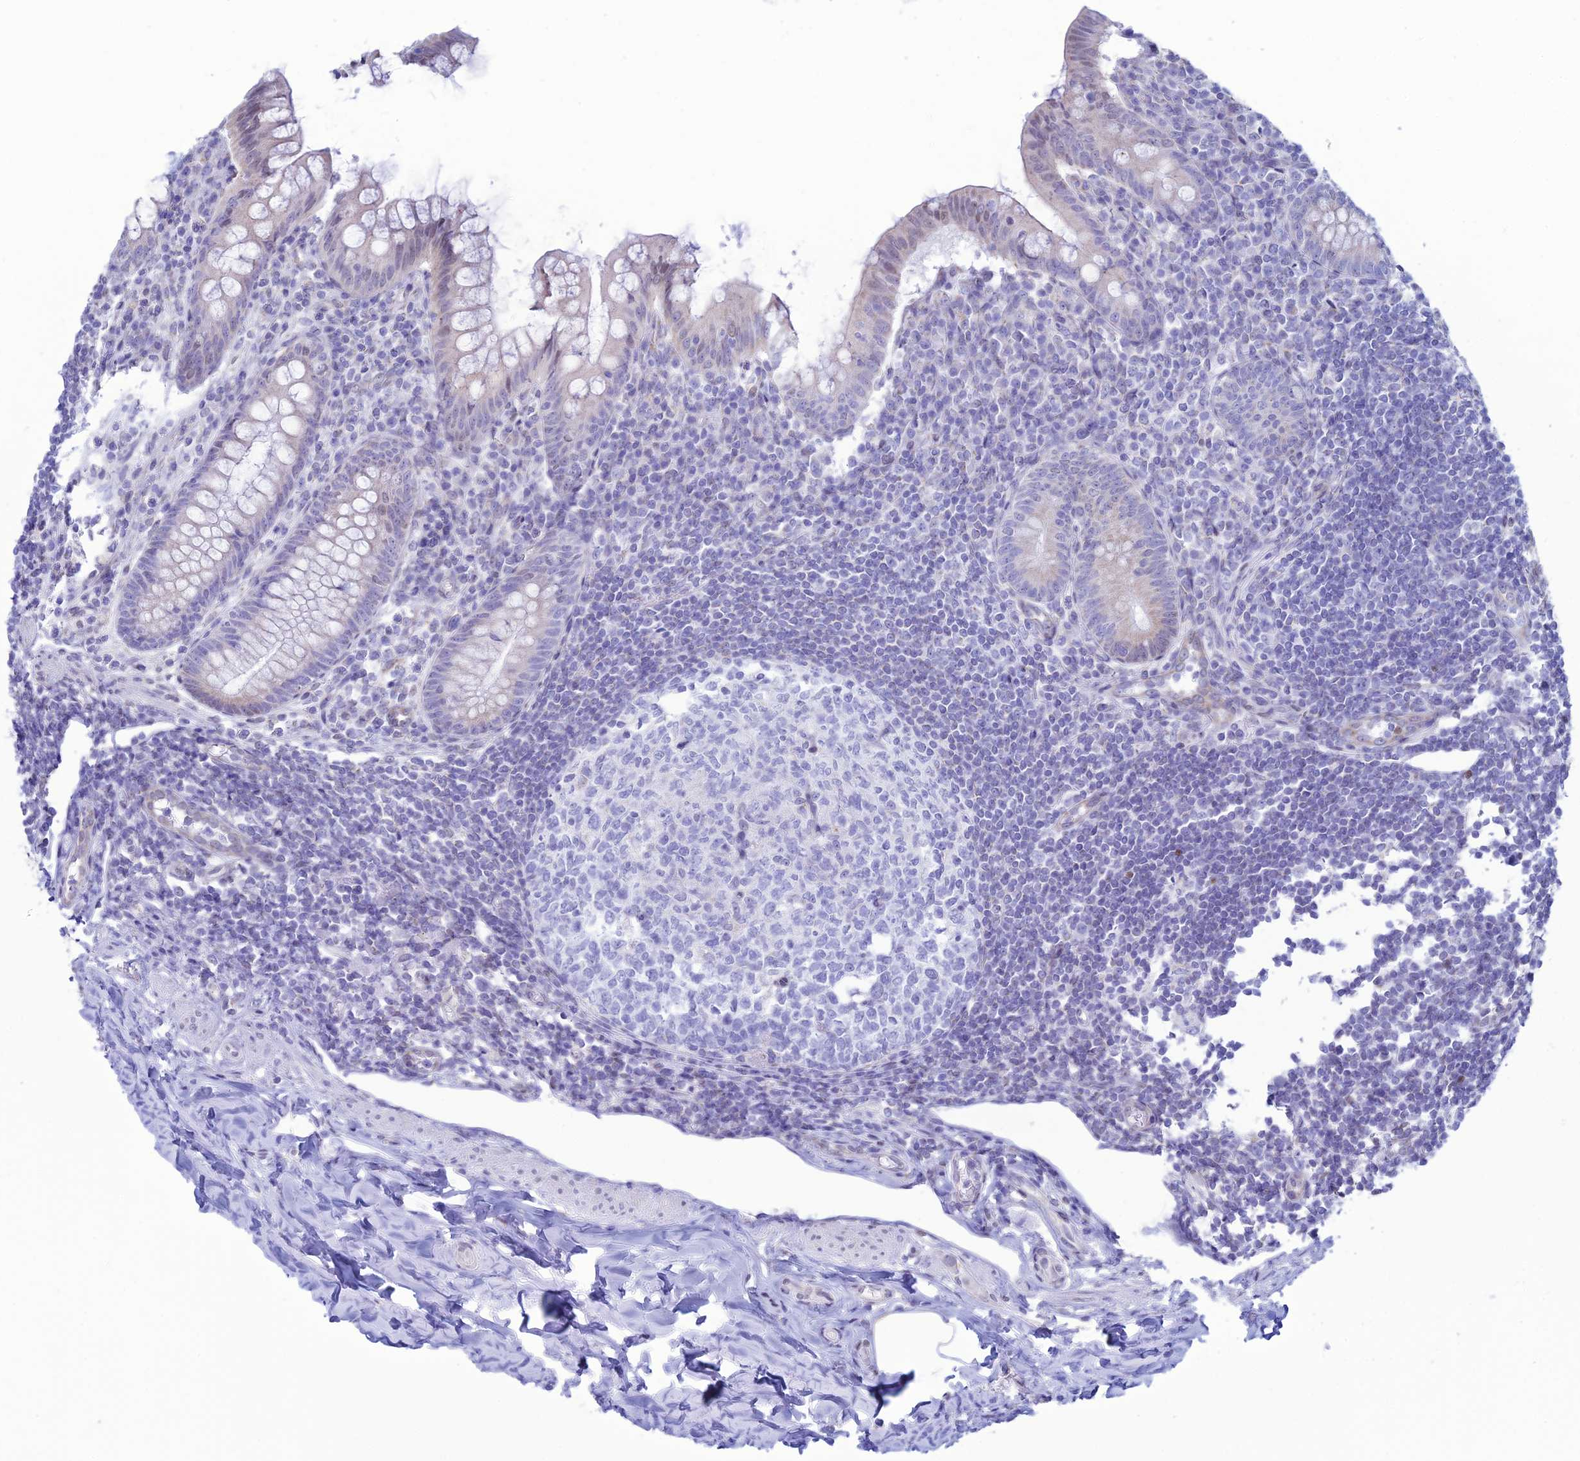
{"staining": {"intensity": "moderate", "quantity": "<25%", "location": "nuclear"}, "tissue": "appendix", "cell_type": "Glandular cells", "image_type": "normal", "snomed": [{"axis": "morphology", "description": "Normal tissue, NOS"}, {"axis": "topography", "description": "Appendix"}], "caption": "This is an image of immunohistochemistry staining of benign appendix, which shows moderate staining in the nuclear of glandular cells.", "gene": "CFAP210", "patient": {"sex": "female", "age": 33}}